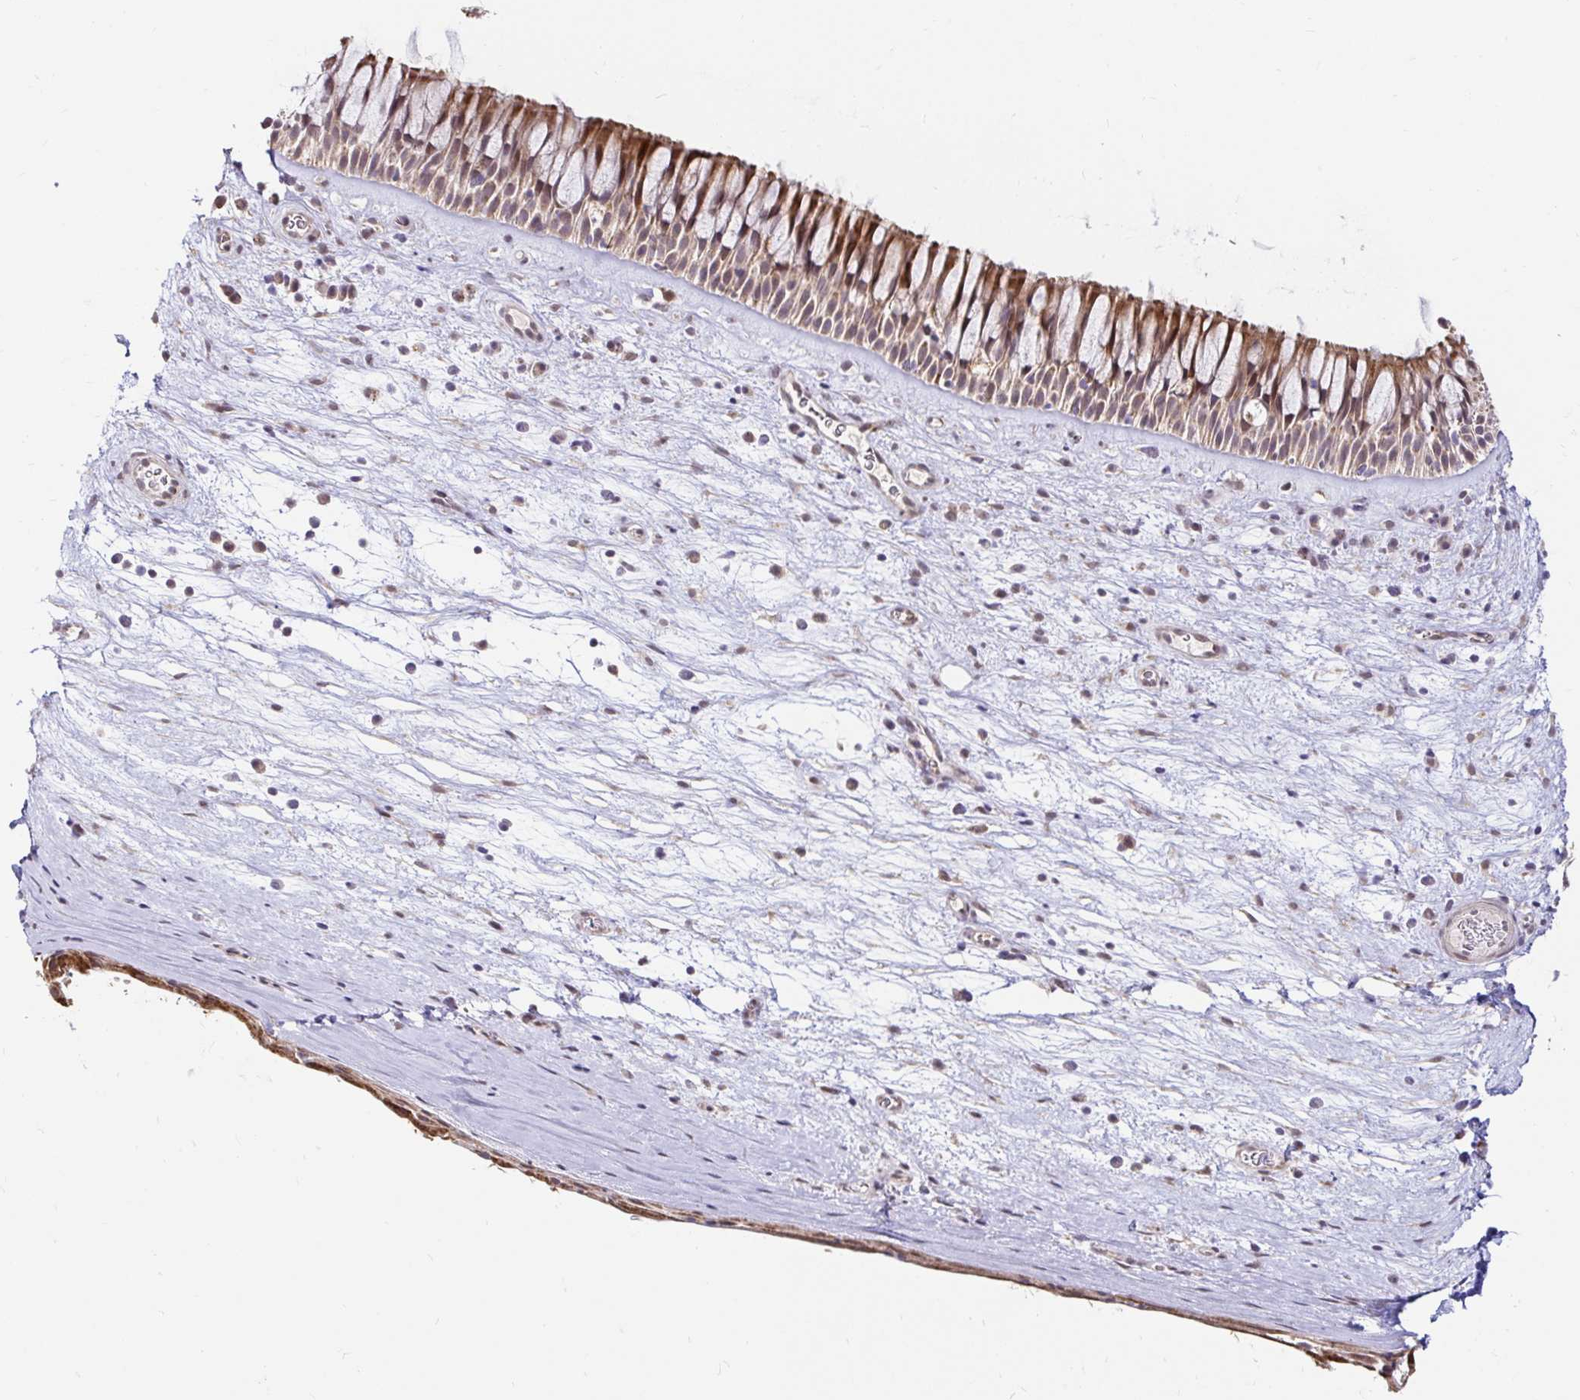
{"staining": {"intensity": "moderate", "quantity": ">75%", "location": "cytoplasmic/membranous"}, "tissue": "nasopharynx", "cell_type": "Respiratory epithelial cells", "image_type": "normal", "snomed": [{"axis": "morphology", "description": "Normal tissue, NOS"}, {"axis": "topography", "description": "Nasopharynx"}], "caption": "A brown stain shows moderate cytoplasmic/membranous staining of a protein in respiratory epithelial cells of normal nasopharynx.", "gene": "TIMM50", "patient": {"sex": "male", "age": 74}}